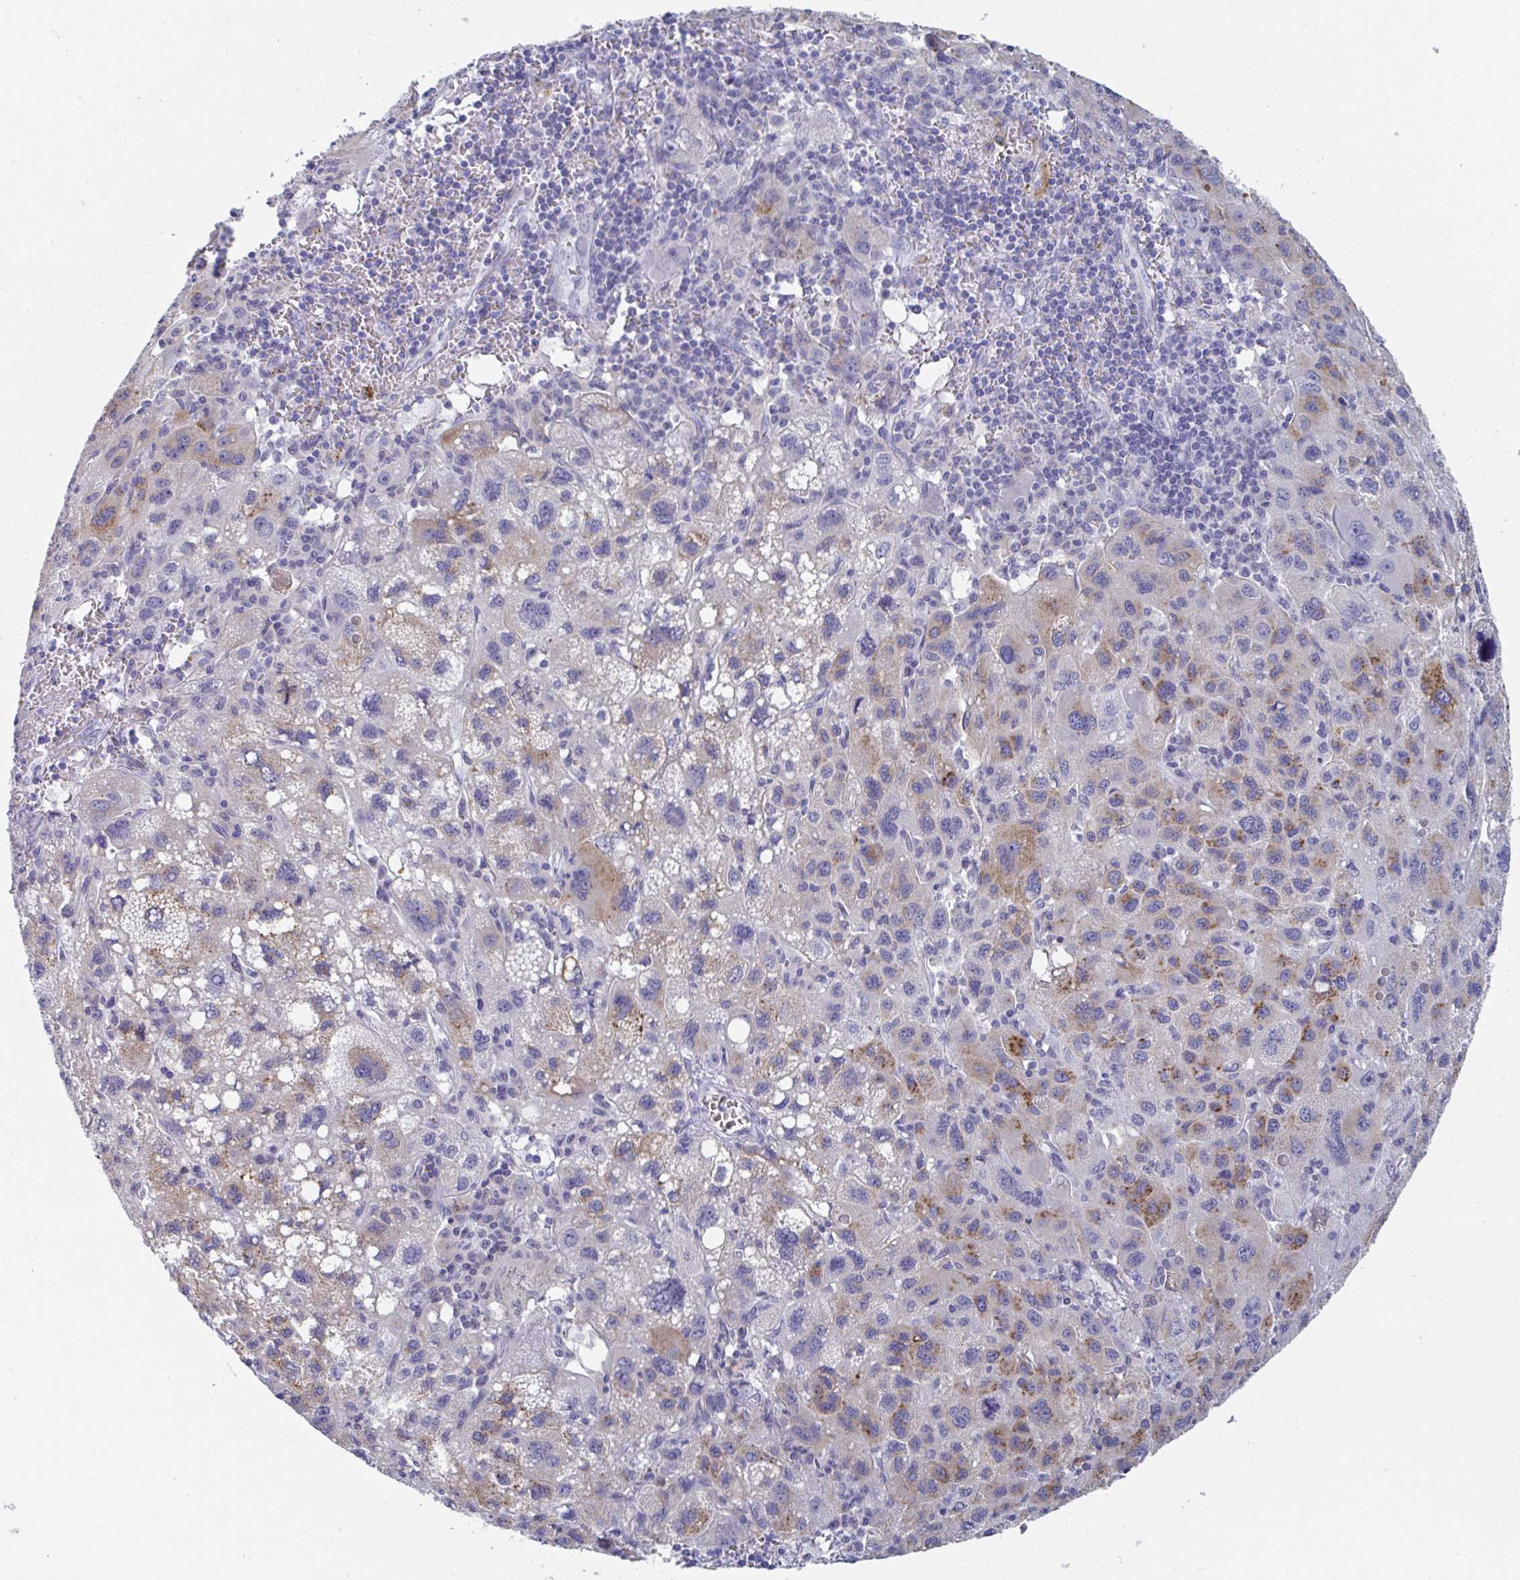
{"staining": {"intensity": "moderate", "quantity": "25%-75%", "location": "cytoplasmic/membranous"}, "tissue": "liver cancer", "cell_type": "Tumor cells", "image_type": "cancer", "snomed": [{"axis": "morphology", "description": "Carcinoma, Hepatocellular, NOS"}, {"axis": "topography", "description": "Liver"}], "caption": "Protein analysis of hepatocellular carcinoma (liver) tissue displays moderate cytoplasmic/membranous expression in approximately 25%-75% of tumor cells. (DAB IHC, brown staining for protein, blue staining for nuclei).", "gene": "TAS2R39", "patient": {"sex": "female", "age": 77}}